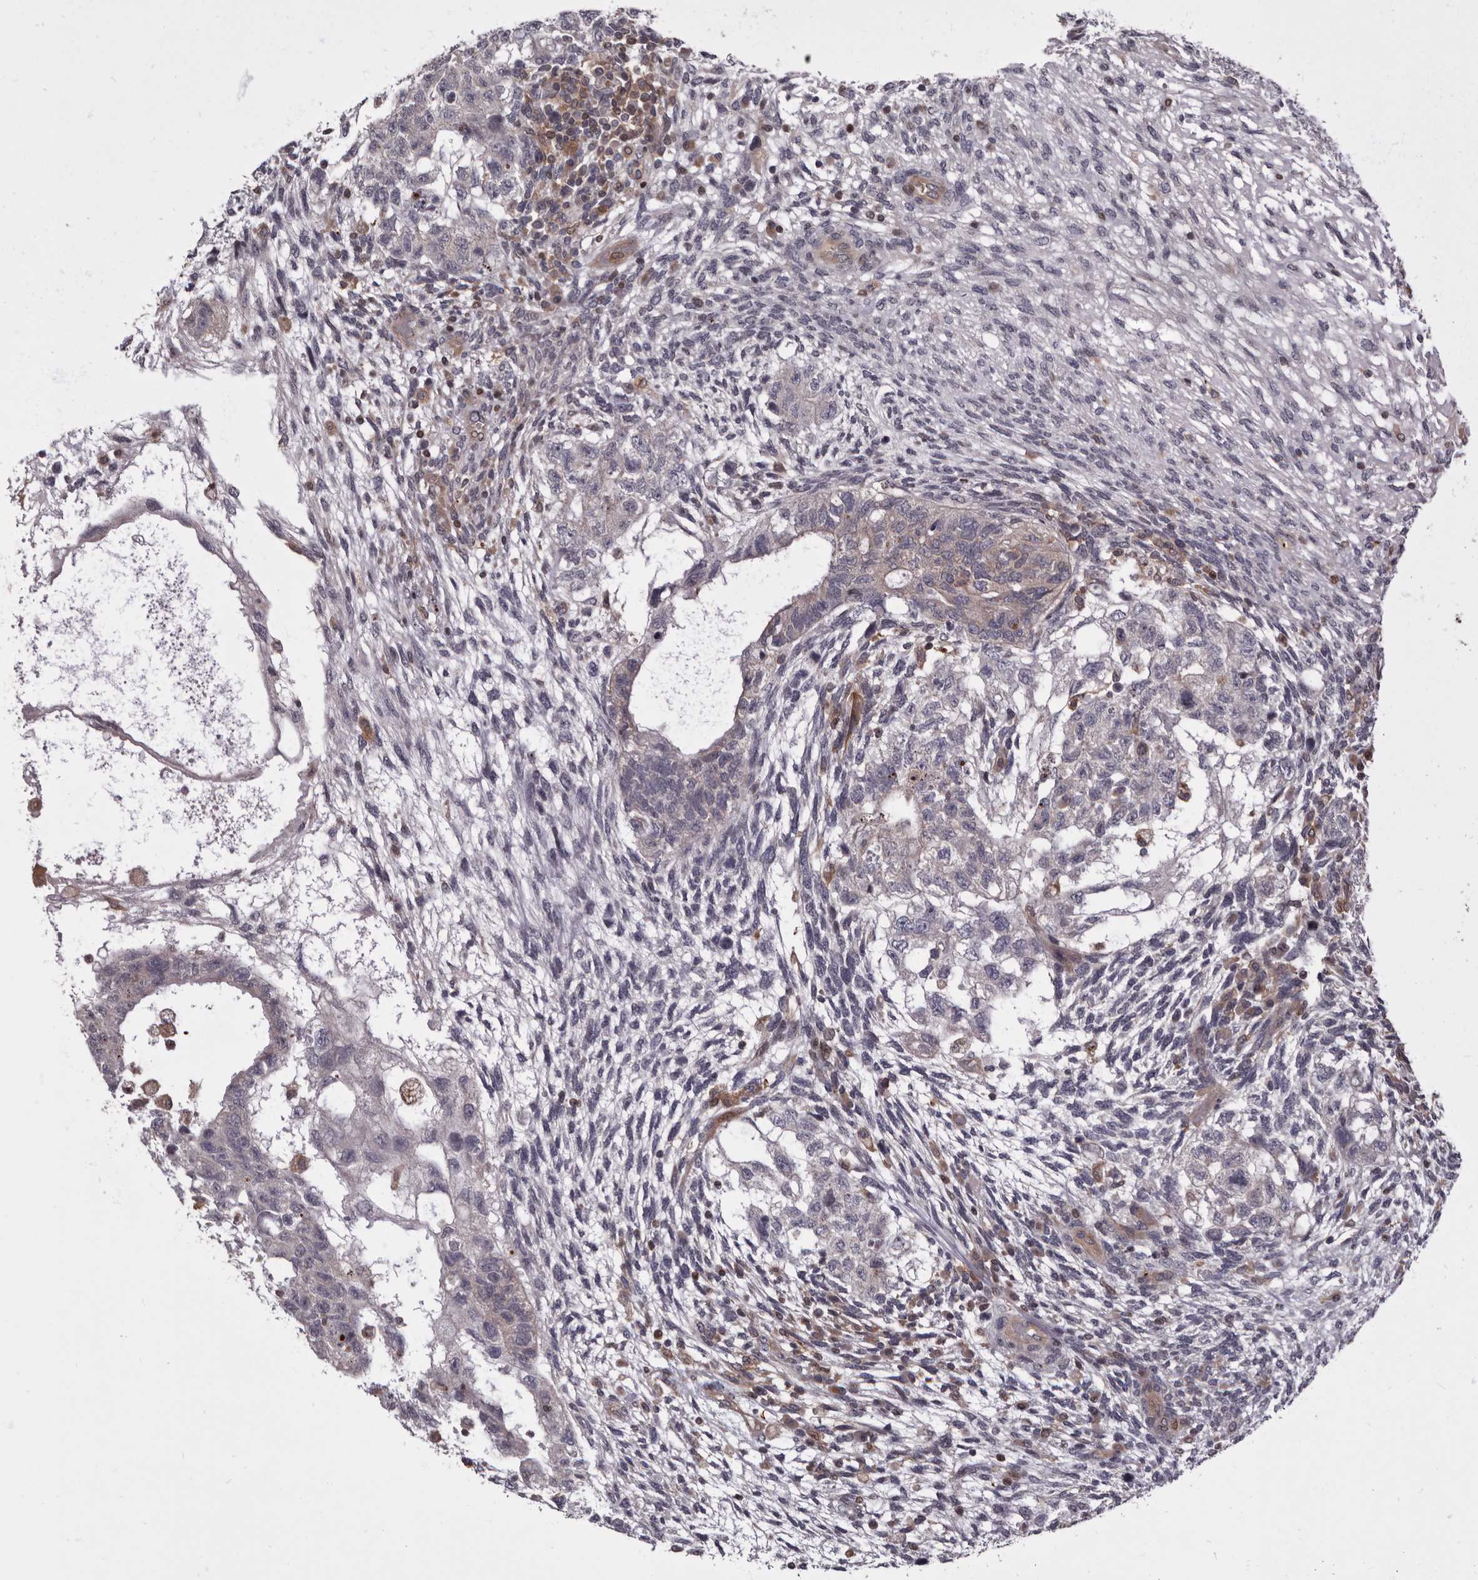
{"staining": {"intensity": "negative", "quantity": "none", "location": "none"}, "tissue": "testis cancer", "cell_type": "Tumor cells", "image_type": "cancer", "snomed": [{"axis": "morphology", "description": "Normal tissue, NOS"}, {"axis": "morphology", "description": "Carcinoma, Embryonal, NOS"}, {"axis": "topography", "description": "Testis"}], "caption": "DAB immunohistochemical staining of human testis cancer (embryonal carcinoma) reveals no significant expression in tumor cells.", "gene": "FGFR4", "patient": {"sex": "male", "age": 36}}